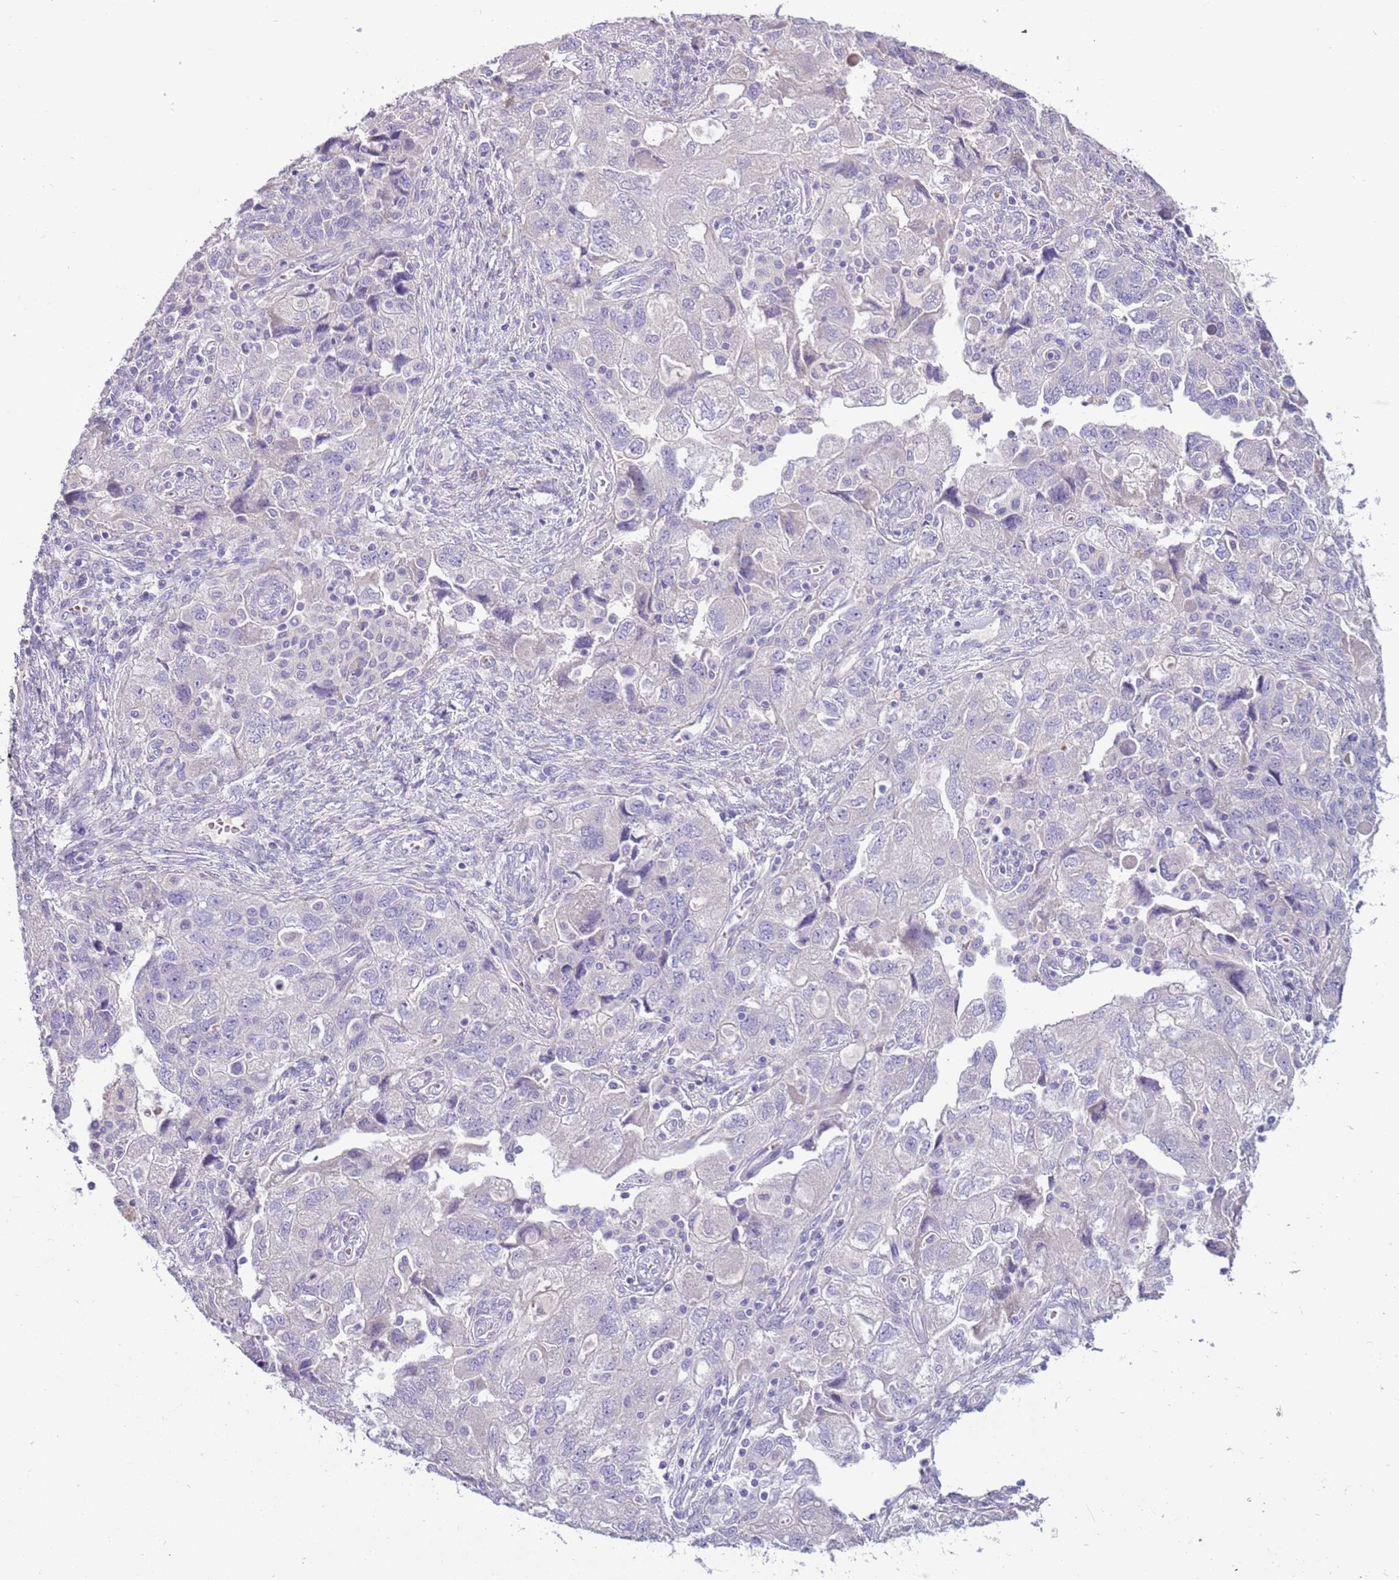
{"staining": {"intensity": "negative", "quantity": "none", "location": "none"}, "tissue": "ovarian cancer", "cell_type": "Tumor cells", "image_type": "cancer", "snomed": [{"axis": "morphology", "description": "Carcinoma, NOS"}, {"axis": "morphology", "description": "Cystadenocarcinoma, serous, NOS"}, {"axis": "topography", "description": "Ovary"}], "caption": "Tumor cells are negative for brown protein staining in ovarian cancer. (DAB immunohistochemistry (IHC) with hematoxylin counter stain).", "gene": "CFAP73", "patient": {"sex": "female", "age": 69}}